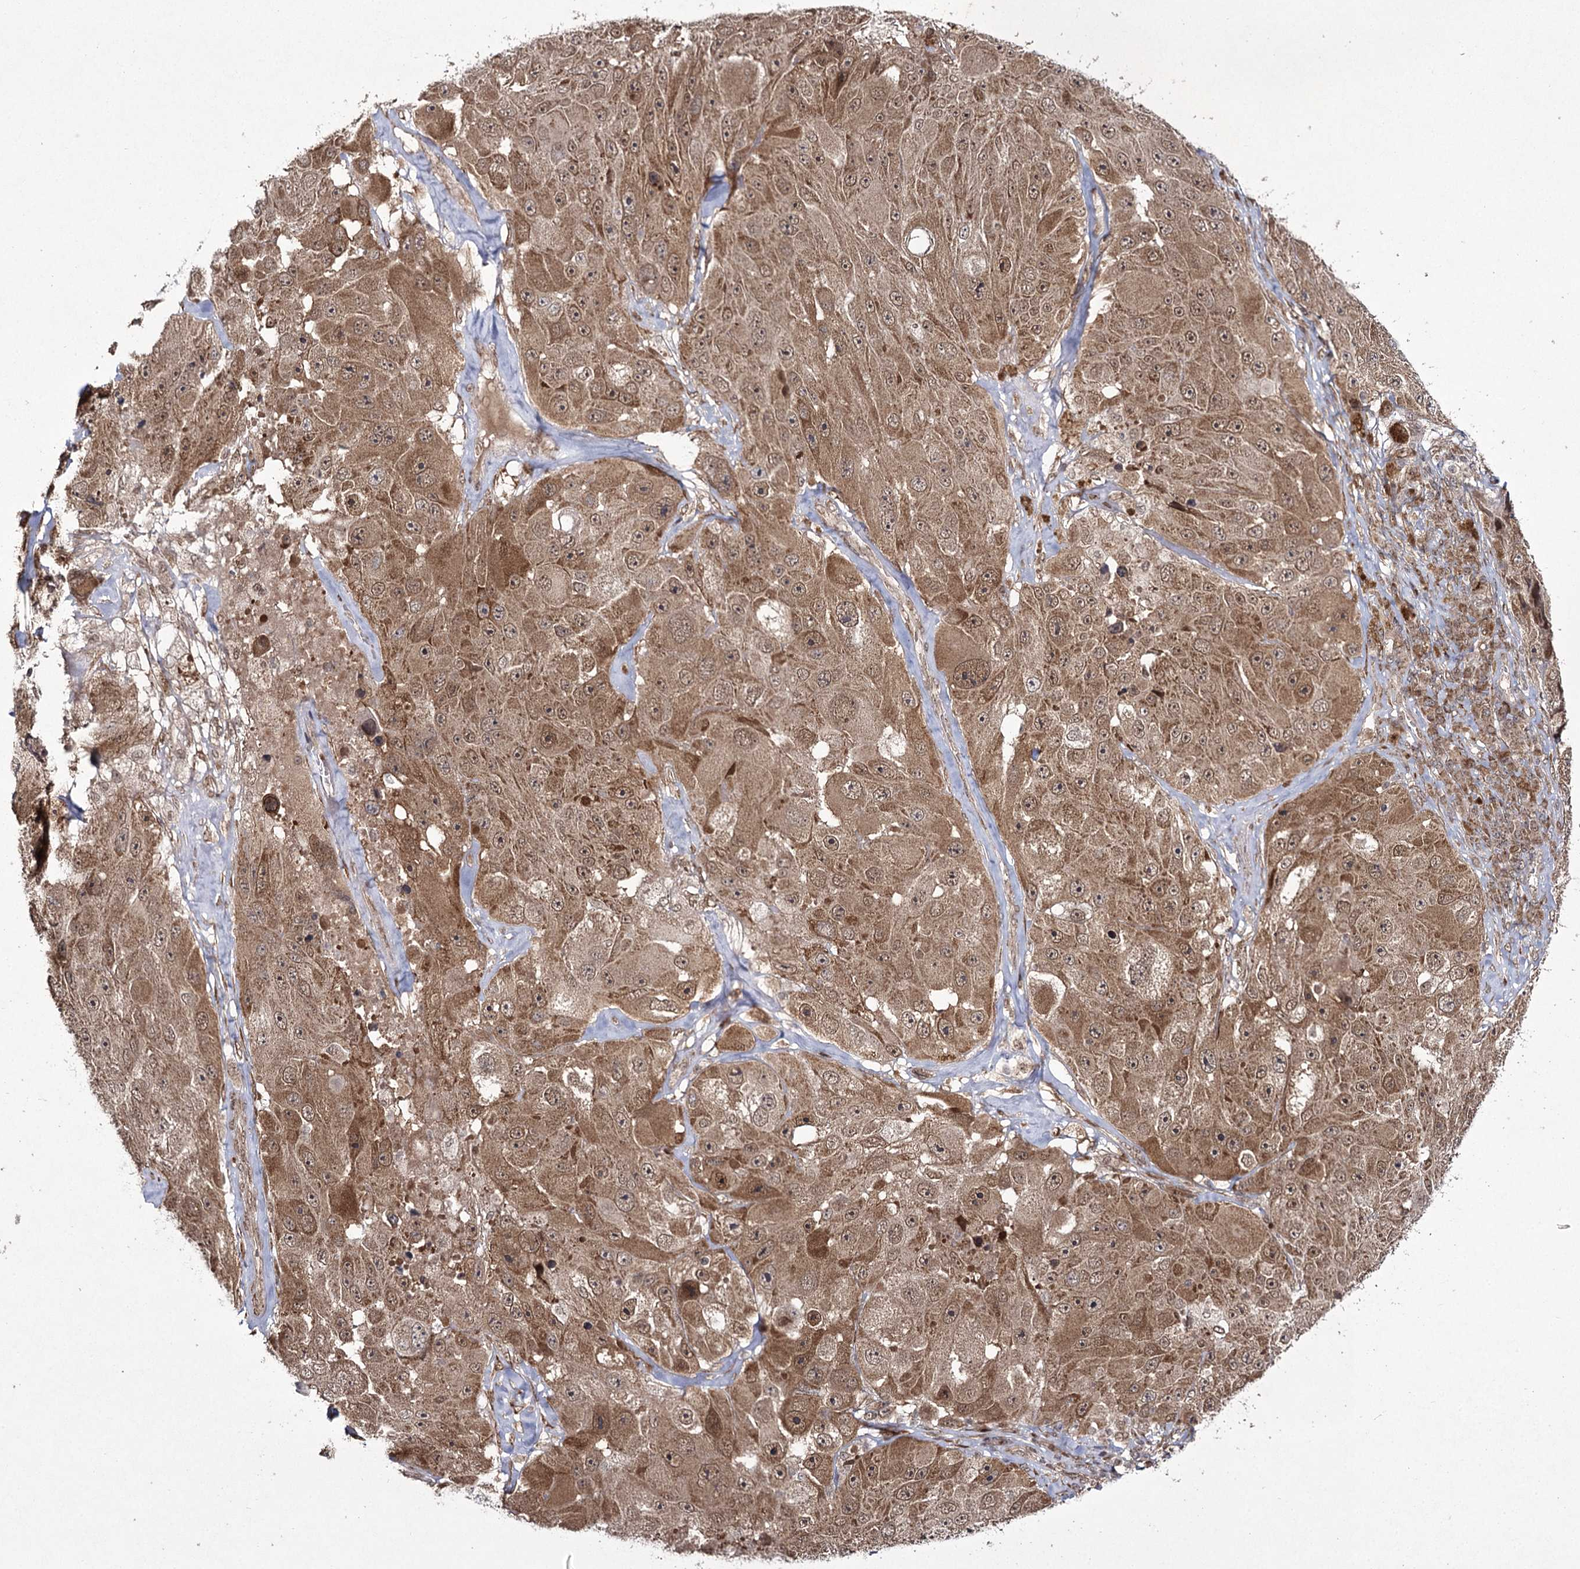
{"staining": {"intensity": "moderate", "quantity": ">75%", "location": "cytoplasmic/membranous,nuclear"}, "tissue": "melanoma", "cell_type": "Tumor cells", "image_type": "cancer", "snomed": [{"axis": "morphology", "description": "Malignant melanoma, Metastatic site"}, {"axis": "topography", "description": "Lymph node"}], "caption": "About >75% of tumor cells in melanoma display moderate cytoplasmic/membranous and nuclear protein staining as visualized by brown immunohistochemical staining.", "gene": "TRNT1", "patient": {"sex": "male", "age": 62}}